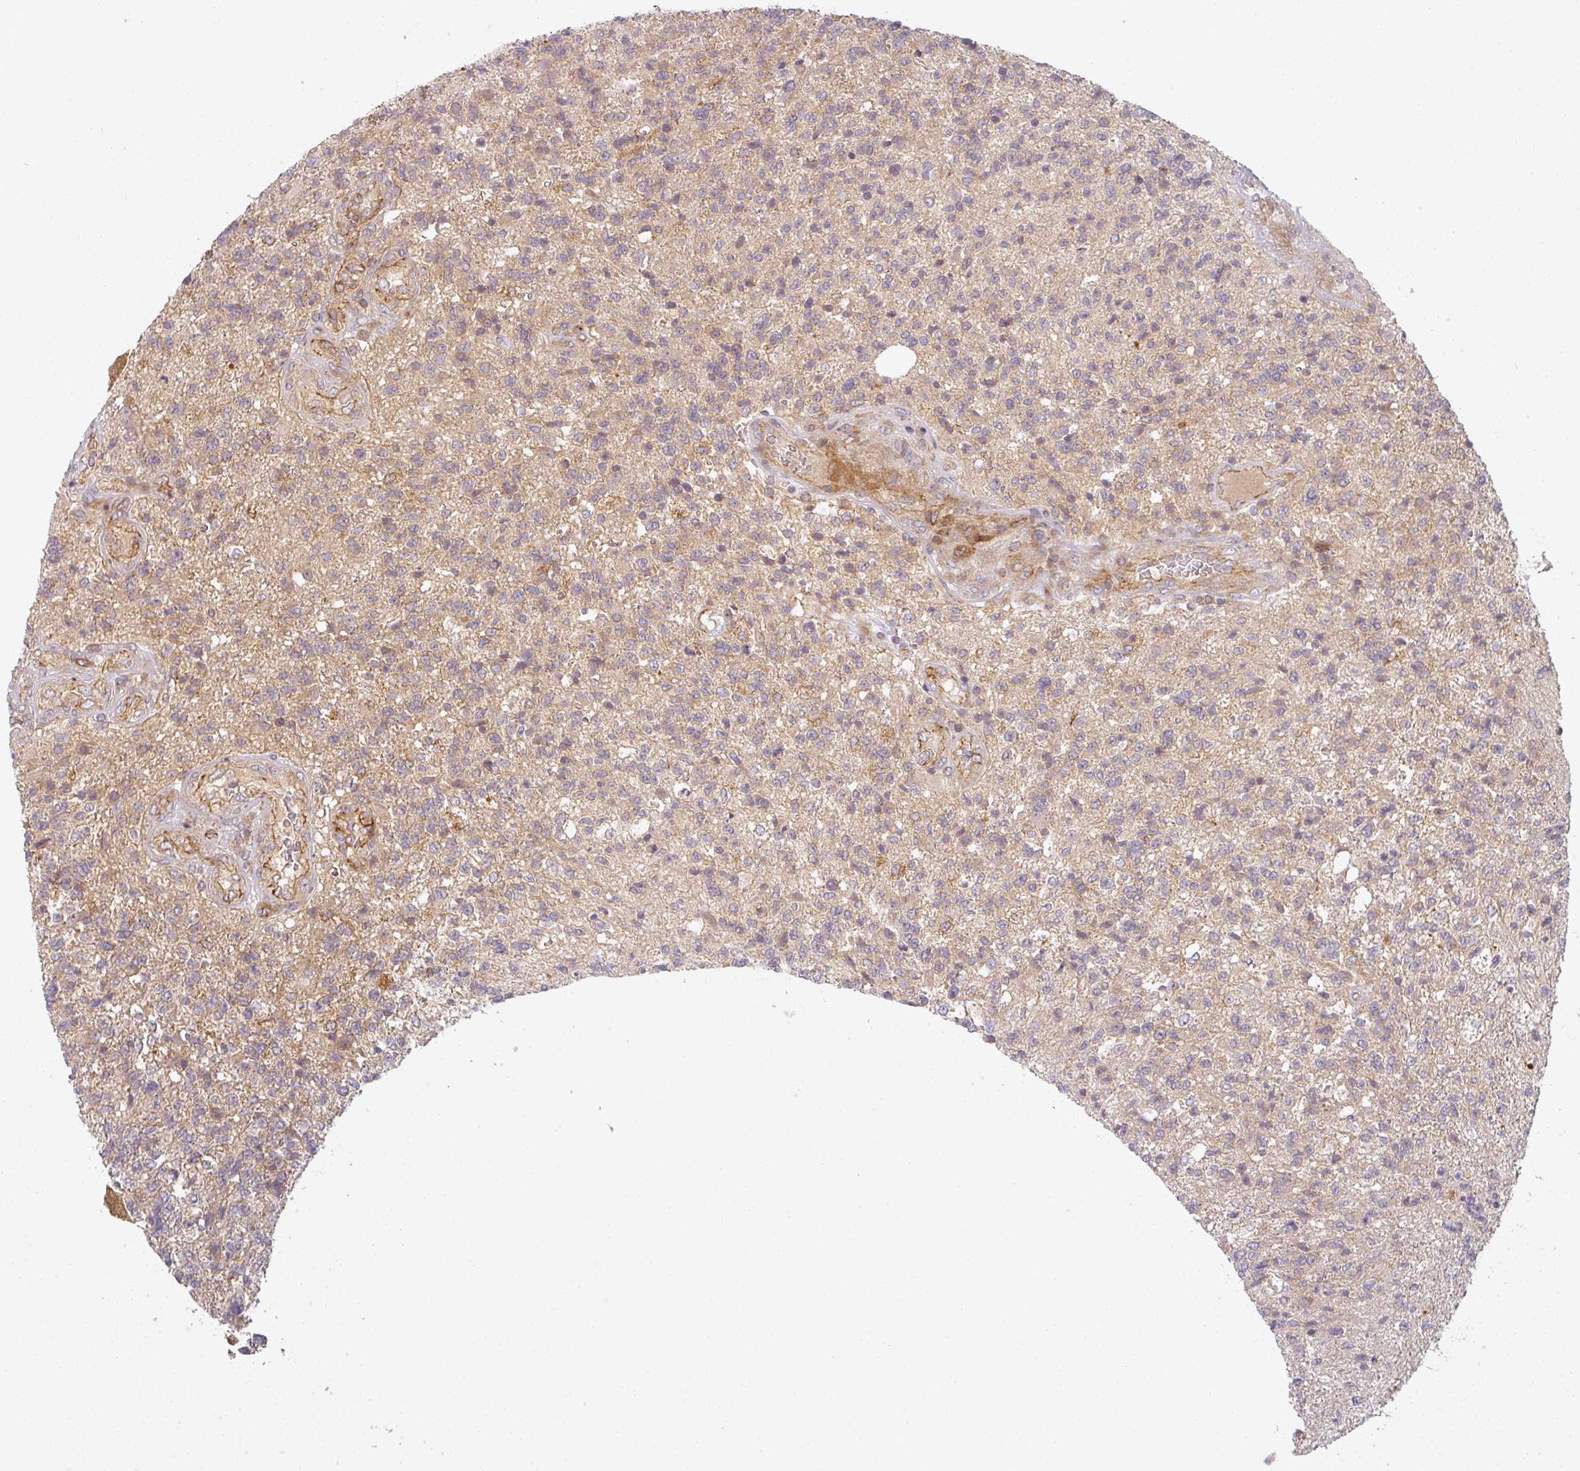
{"staining": {"intensity": "weak", "quantity": "<25%", "location": "cytoplasmic/membranous"}, "tissue": "glioma", "cell_type": "Tumor cells", "image_type": "cancer", "snomed": [{"axis": "morphology", "description": "Glioma, malignant, High grade"}, {"axis": "topography", "description": "Brain"}], "caption": "An image of glioma stained for a protein exhibits no brown staining in tumor cells.", "gene": "CNOT1", "patient": {"sex": "male", "age": 56}}